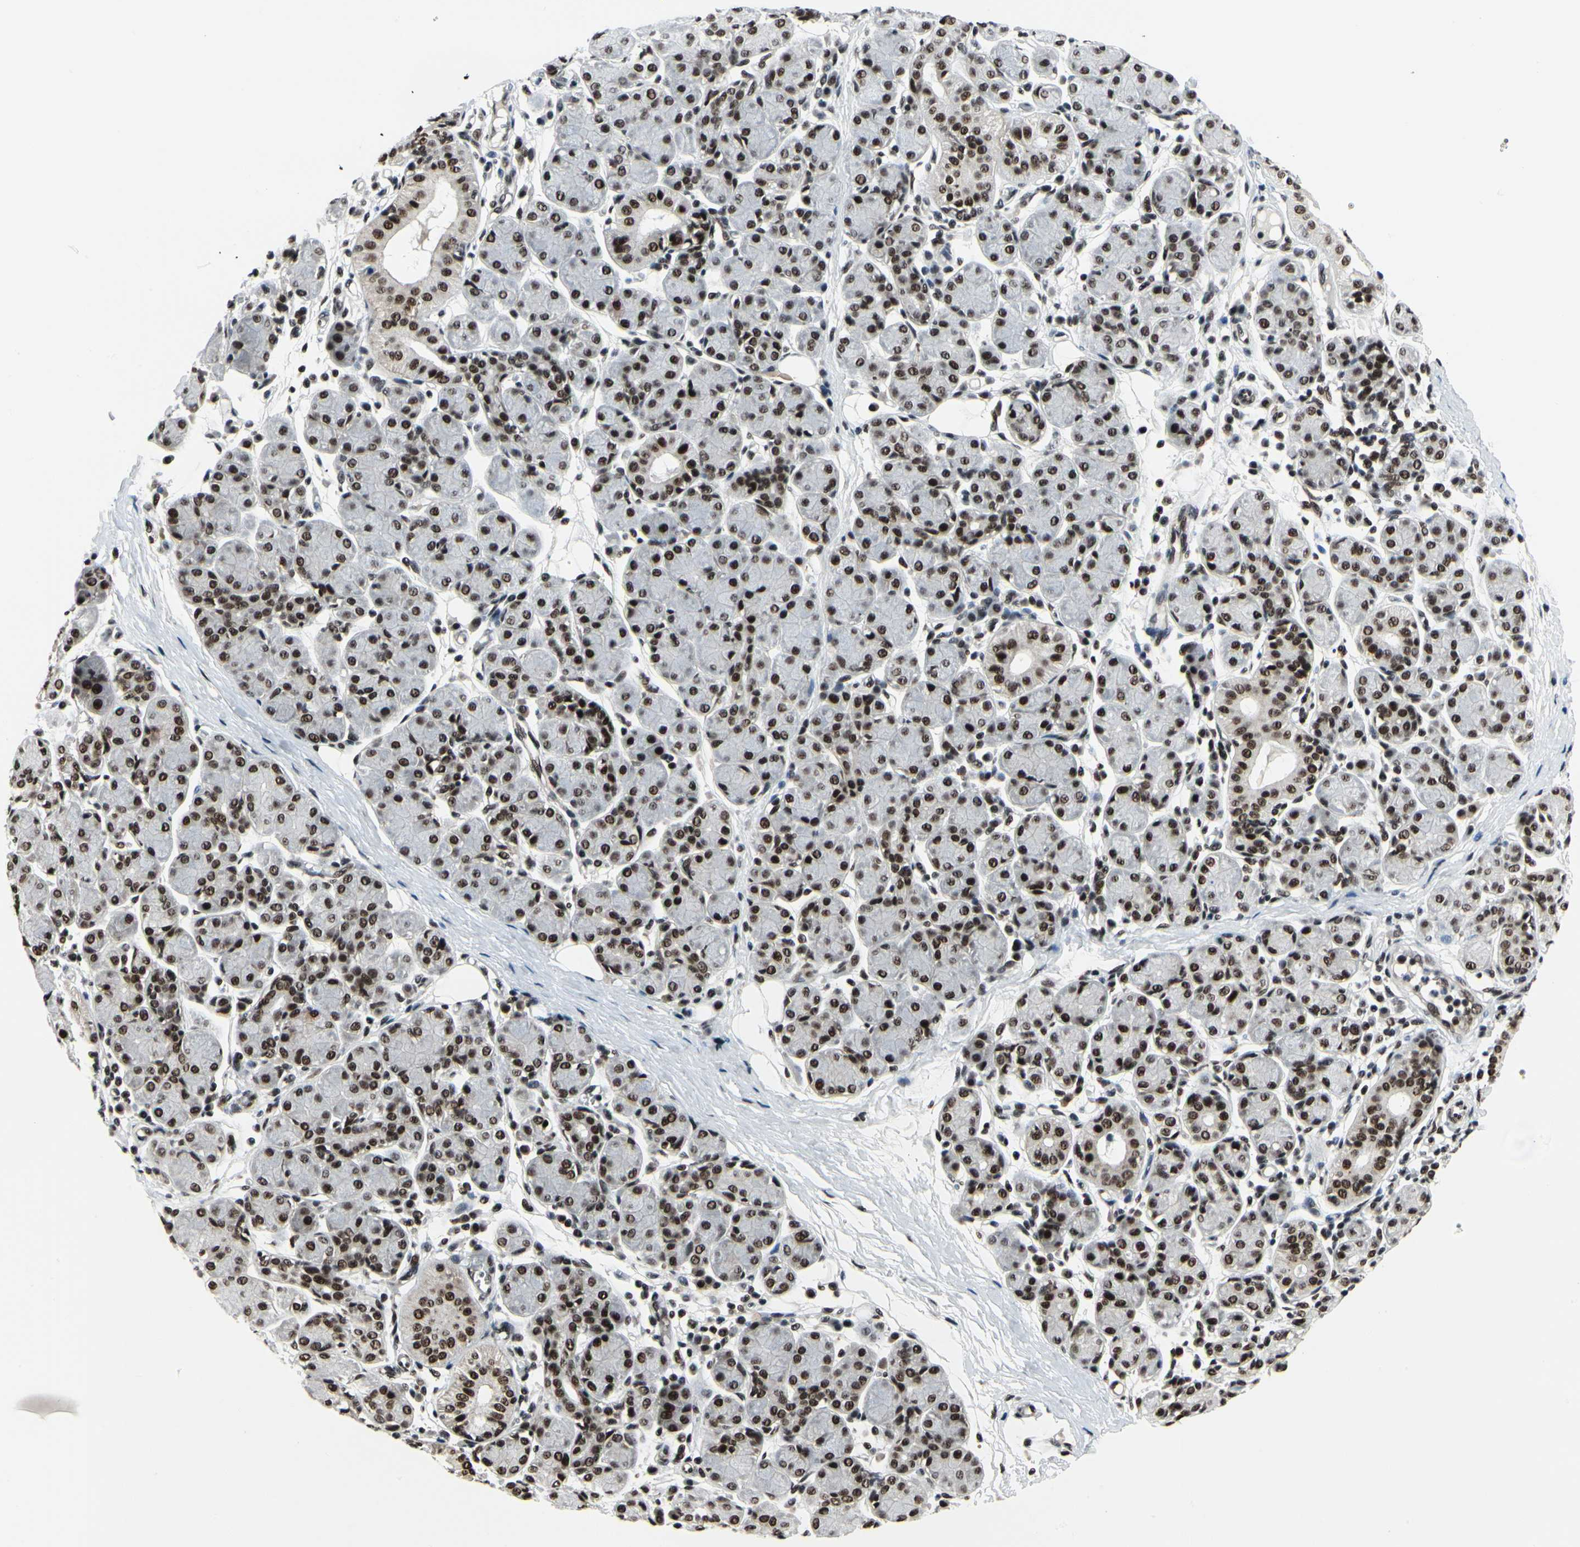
{"staining": {"intensity": "strong", "quantity": ">75%", "location": "nuclear"}, "tissue": "salivary gland", "cell_type": "Glandular cells", "image_type": "normal", "snomed": [{"axis": "morphology", "description": "Normal tissue, NOS"}, {"axis": "morphology", "description": "Inflammation, NOS"}, {"axis": "topography", "description": "Lymph node"}, {"axis": "topography", "description": "Salivary gland"}], "caption": "IHC (DAB) staining of benign salivary gland demonstrates strong nuclear protein staining in about >75% of glandular cells. IHC stains the protein of interest in brown and the nuclei are stained blue.", "gene": "SRSF11", "patient": {"sex": "male", "age": 3}}